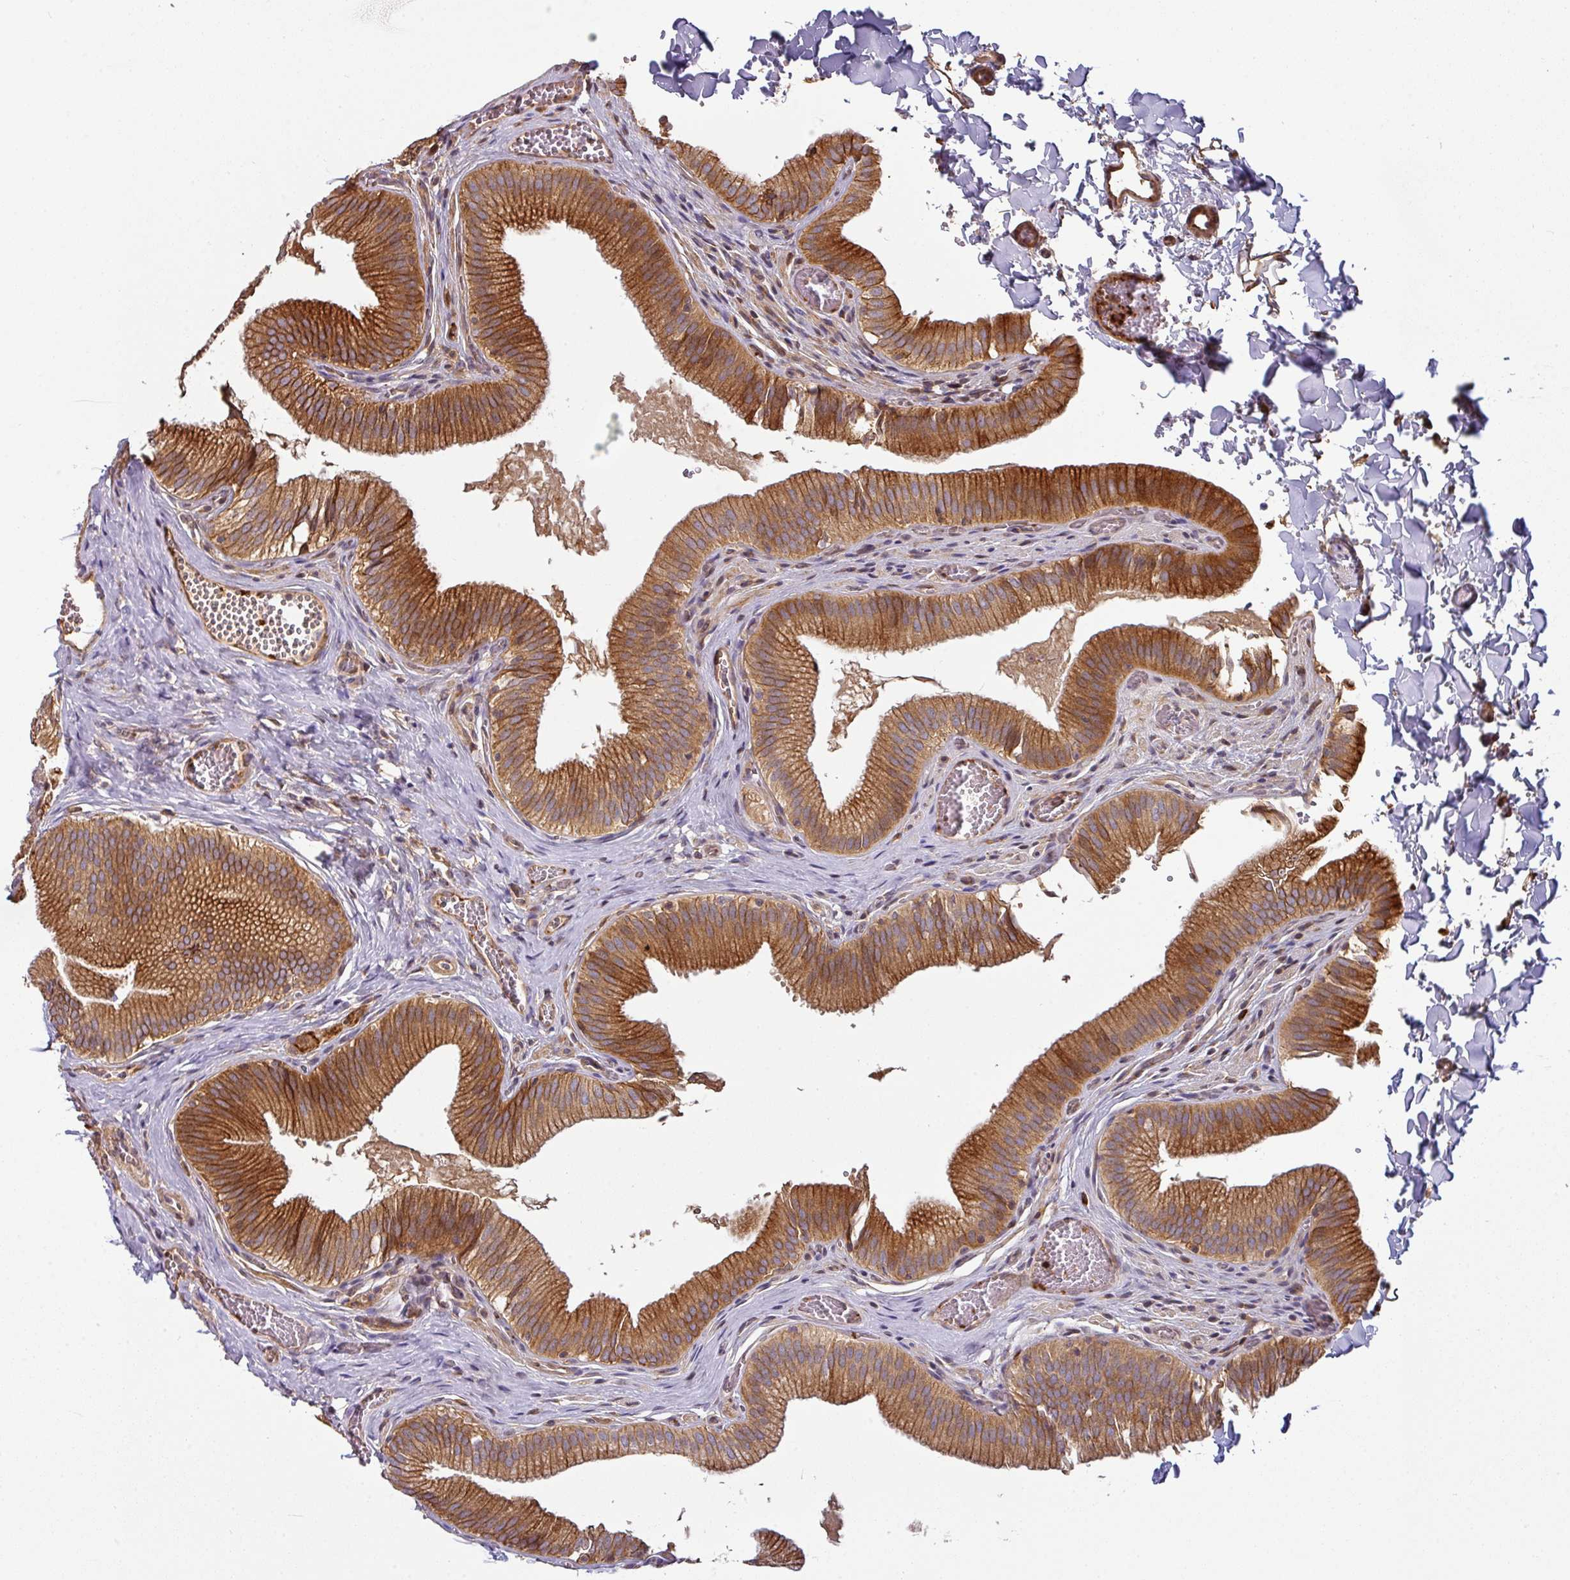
{"staining": {"intensity": "strong", "quantity": ">75%", "location": "cytoplasmic/membranous"}, "tissue": "gallbladder", "cell_type": "Glandular cells", "image_type": "normal", "snomed": [{"axis": "morphology", "description": "Normal tissue, NOS"}, {"axis": "topography", "description": "Gallbladder"}, {"axis": "topography", "description": "Peripheral nerve tissue"}], "caption": "Unremarkable gallbladder reveals strong cytoplasmic/membranous positivity in approximately >75% of glandular cells, visualized by immunohistochemistry. Nuclei are stained in blue.", "gene": "CASP2", "patient": {"sex": "male", "age": 17}}